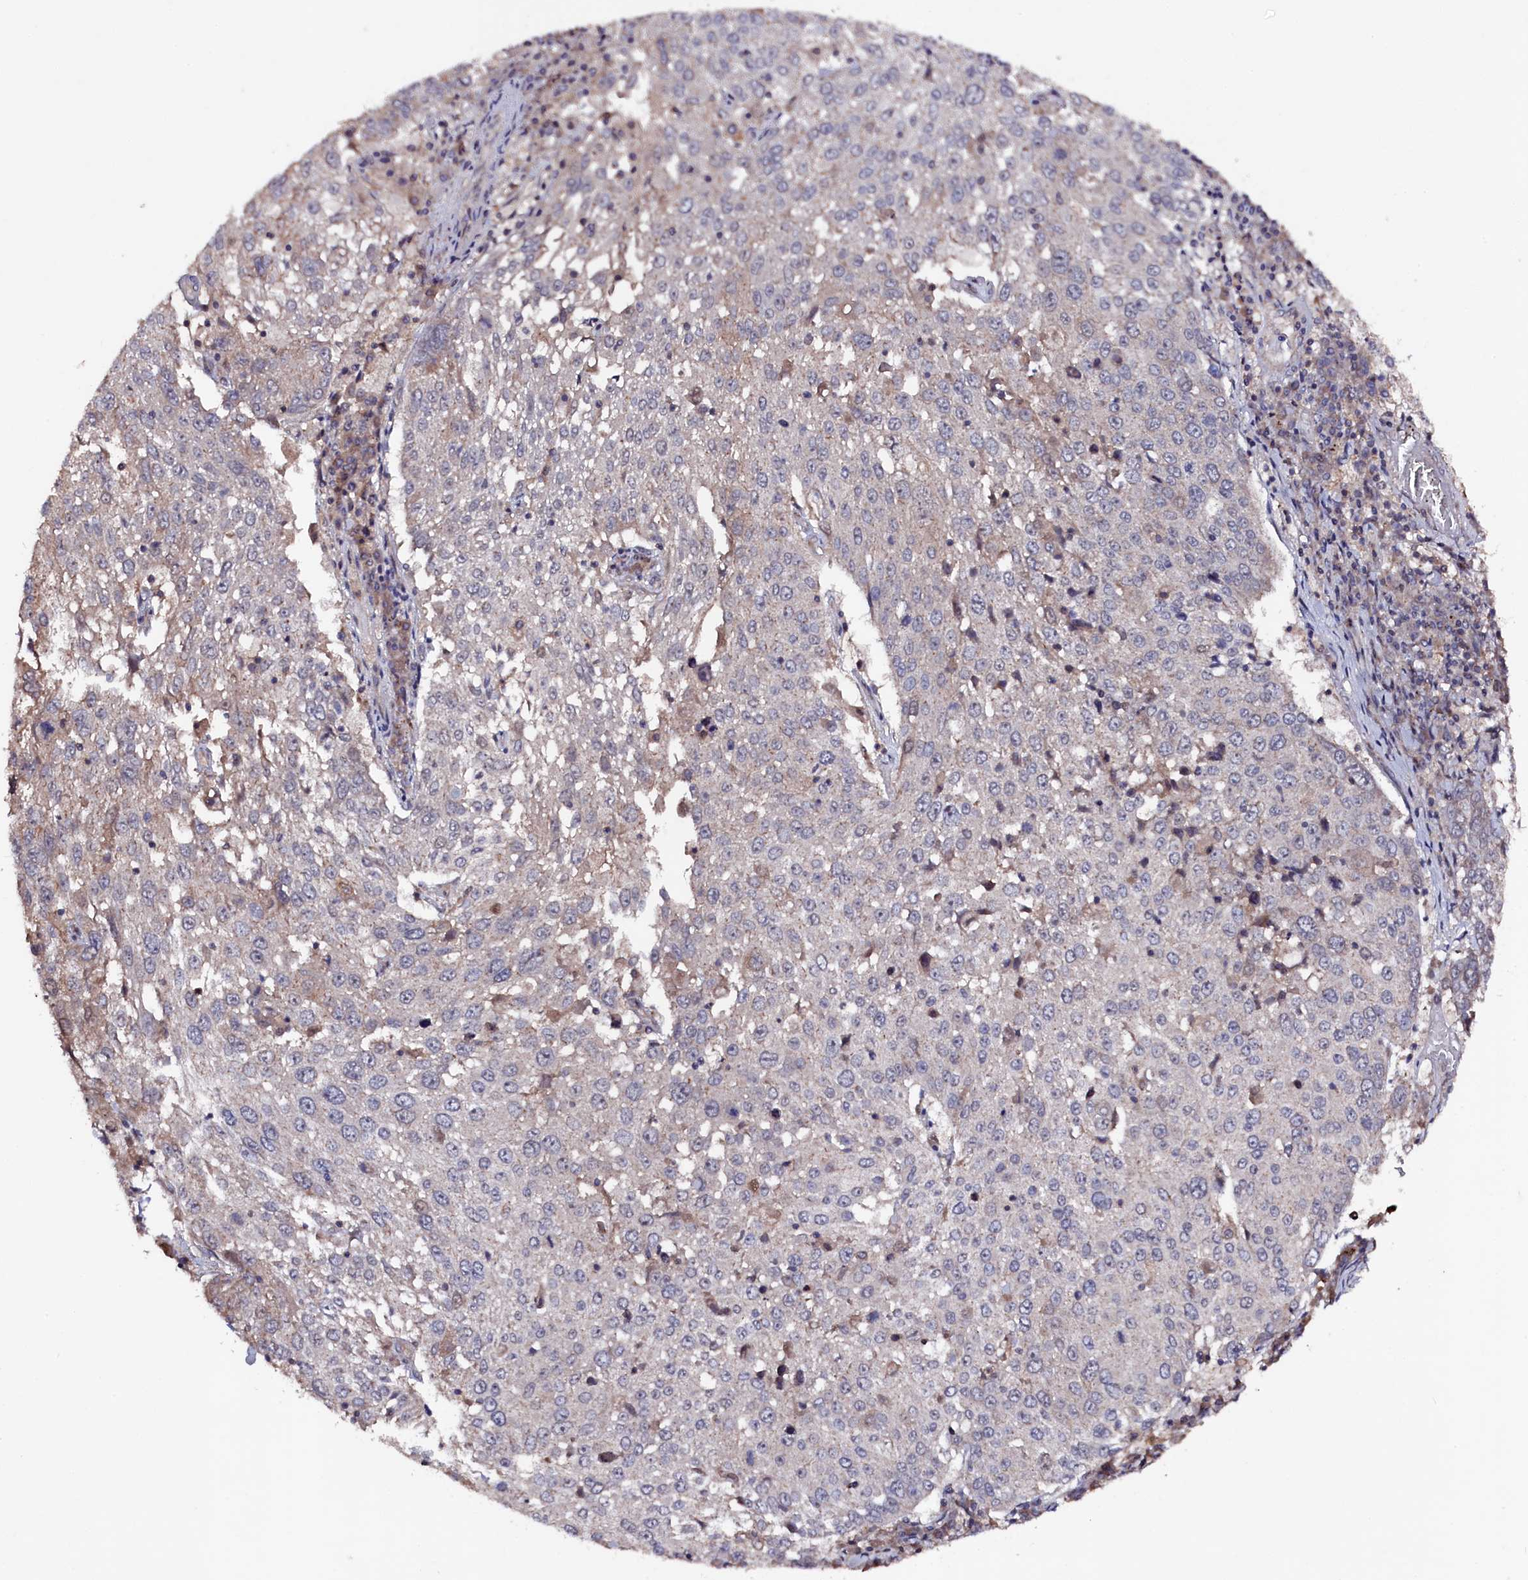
{"staining": {"intensity": "weak", "quantity": "<25%", "location": "cytoplasmic/membranous"}, "tissue": "lung cancer", "cell_type": "Tumor cells", "image_type": "cancer", "snomed": [{"axis": "morphology", "description": "Squamous cell carcinoma, NOS"}, {"axis": "topography", "description": "Lung"}], "caption": "DAB (3,3'-diaminobenzidine) immunohistochemical staining of squamous cell carcinoma (lung) exhibits no significant expression in tumor cells.", "gene": "TMC5", "patient": {"sex": "male", "age": 65}}